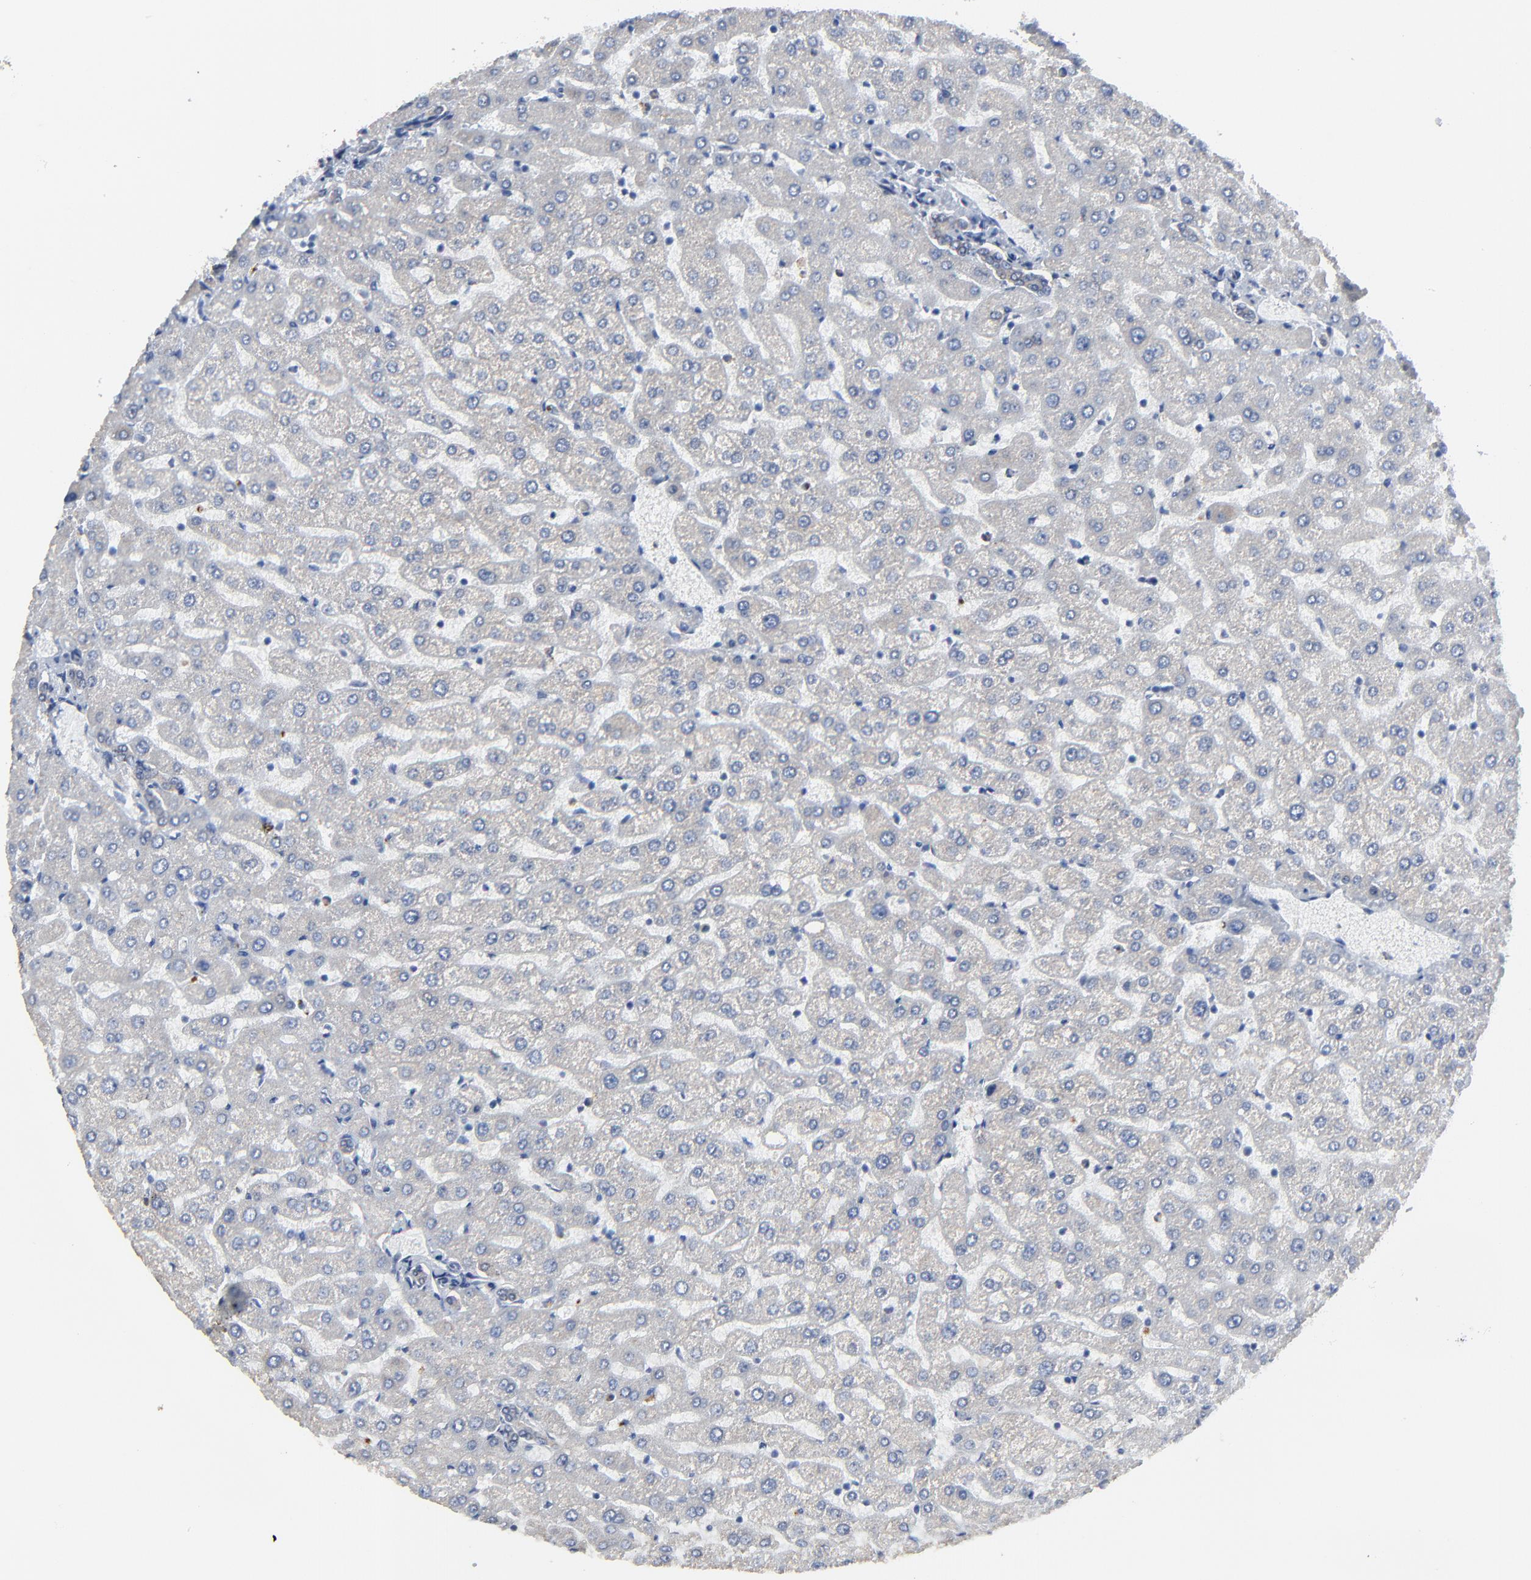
{"staining": {"intensity": "negative", "quantity": "none", "location": "none"}, "tissue": "liver", "cell_type": "Cholangiocytes", "image_type": "normal", "snomed": [{"axis": "morphology", "description": "Normal tissue, NOS"}, {"axis": "morphology", "description": "Fibrosis, NOS"}, {"axis": "topography", "description": "Liver"}], "caption": "Immunohistochemistry (IHC) image of normal liver: human liver stained with DAB (3,3'-diaminobenzidine) demonstrates no significant protein positivity in cholangiocytes. Nuclei are stained in blue.", "gene": "BIRC3", "patient": {"sex": "female", "age": 29}}